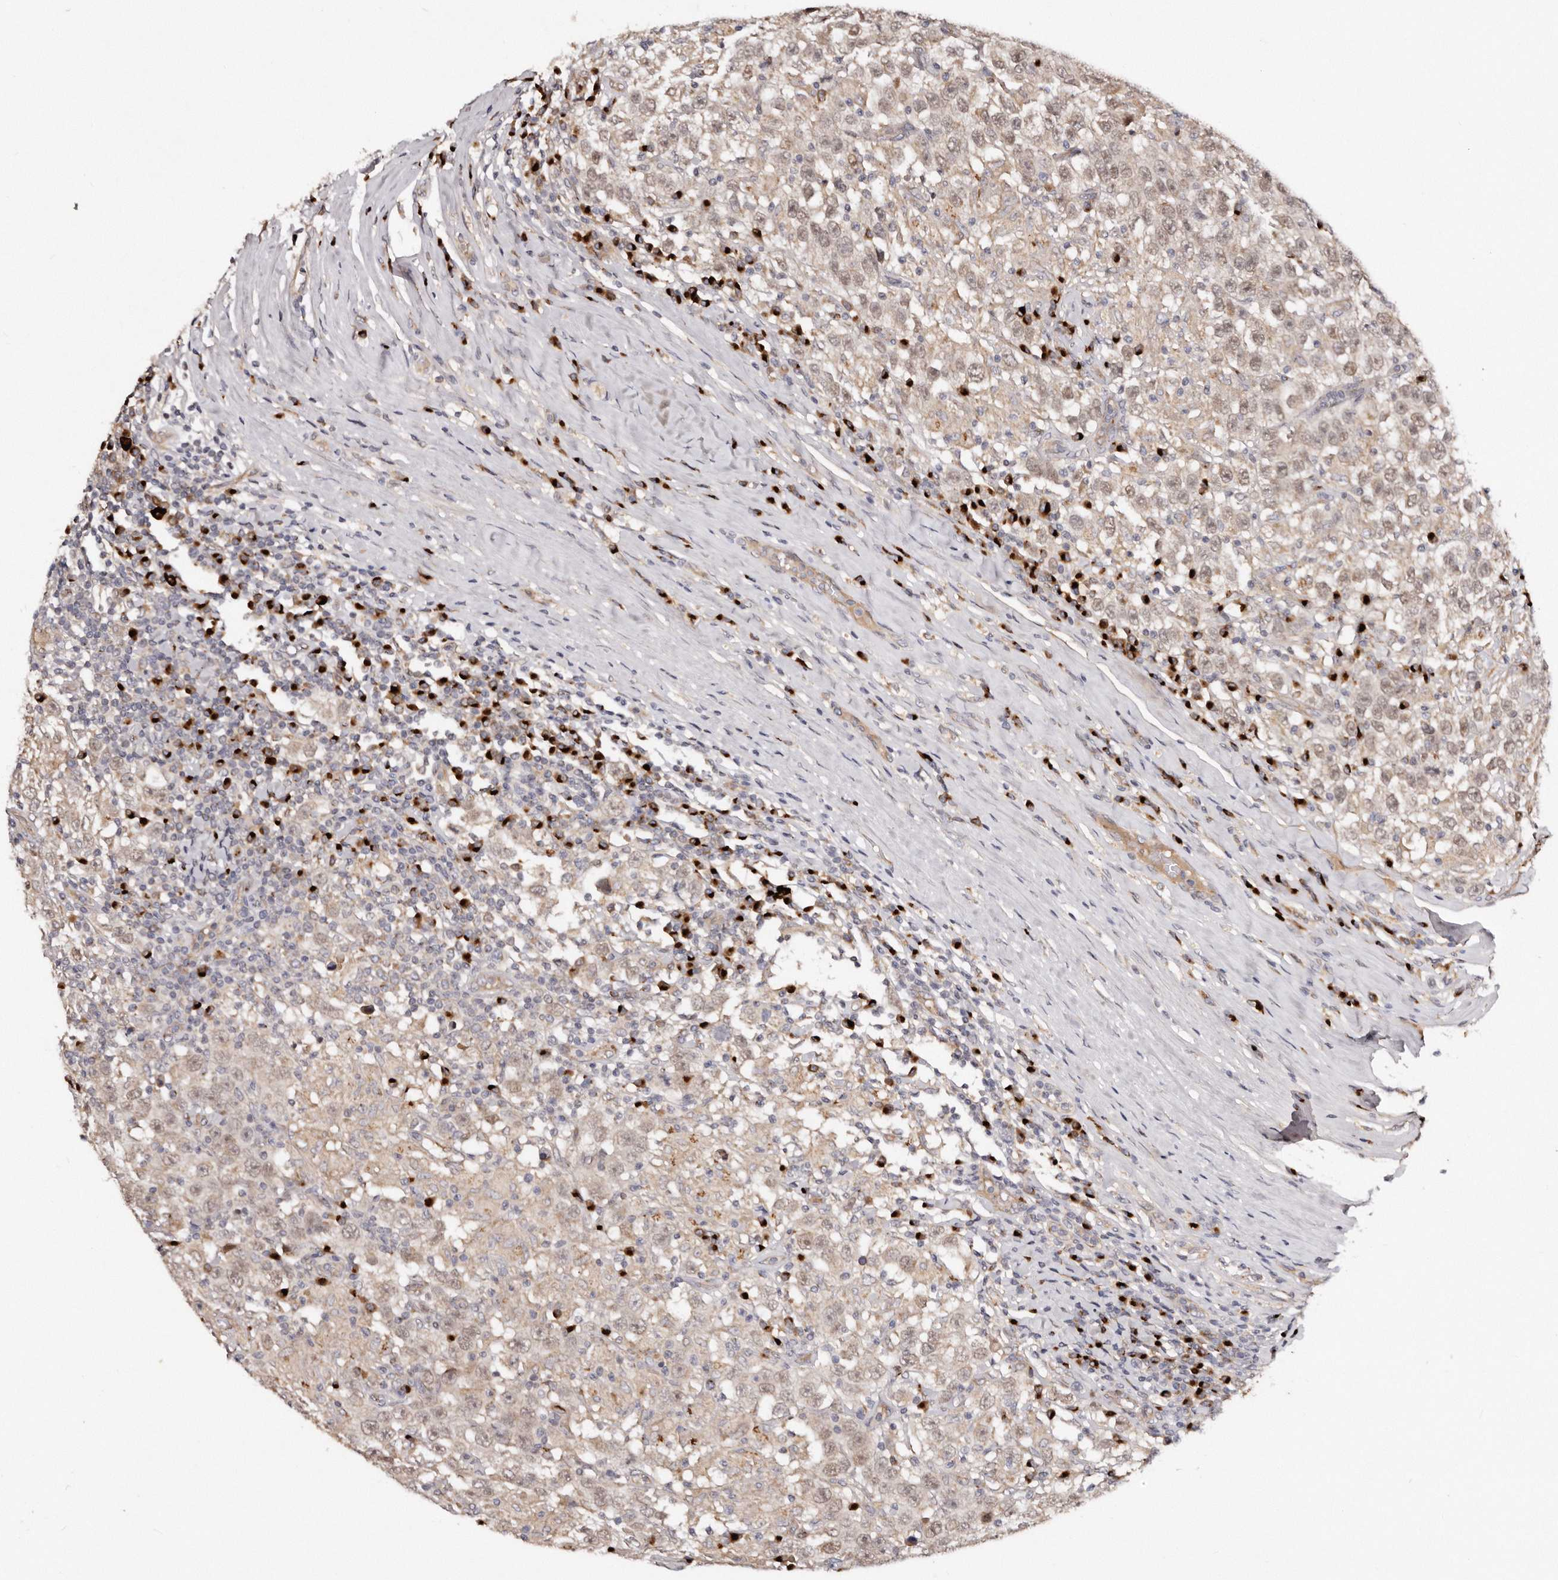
{"staining": {"intensity": "weak", "quantity": ">75%", "location": "cytoplasmic/membranous,nuclear"}, "tissue": "testis cancer", "cell_type": "Tumor cells", "image_type": "cancer", "snomed": [{"axis": "morphology", "description": "Seminoma, NOS"}, {"axis": "topography", "description": "Testis"}], "caption": "A histopathology image showing weak cytoplasmic/membranous and nuclear expression in about >75% of tumor cells in testis cancer, as visualized by brown immunohistochemical staining.", "gene": "DACT2", "patient": {"sex": "male", "age": 41}}